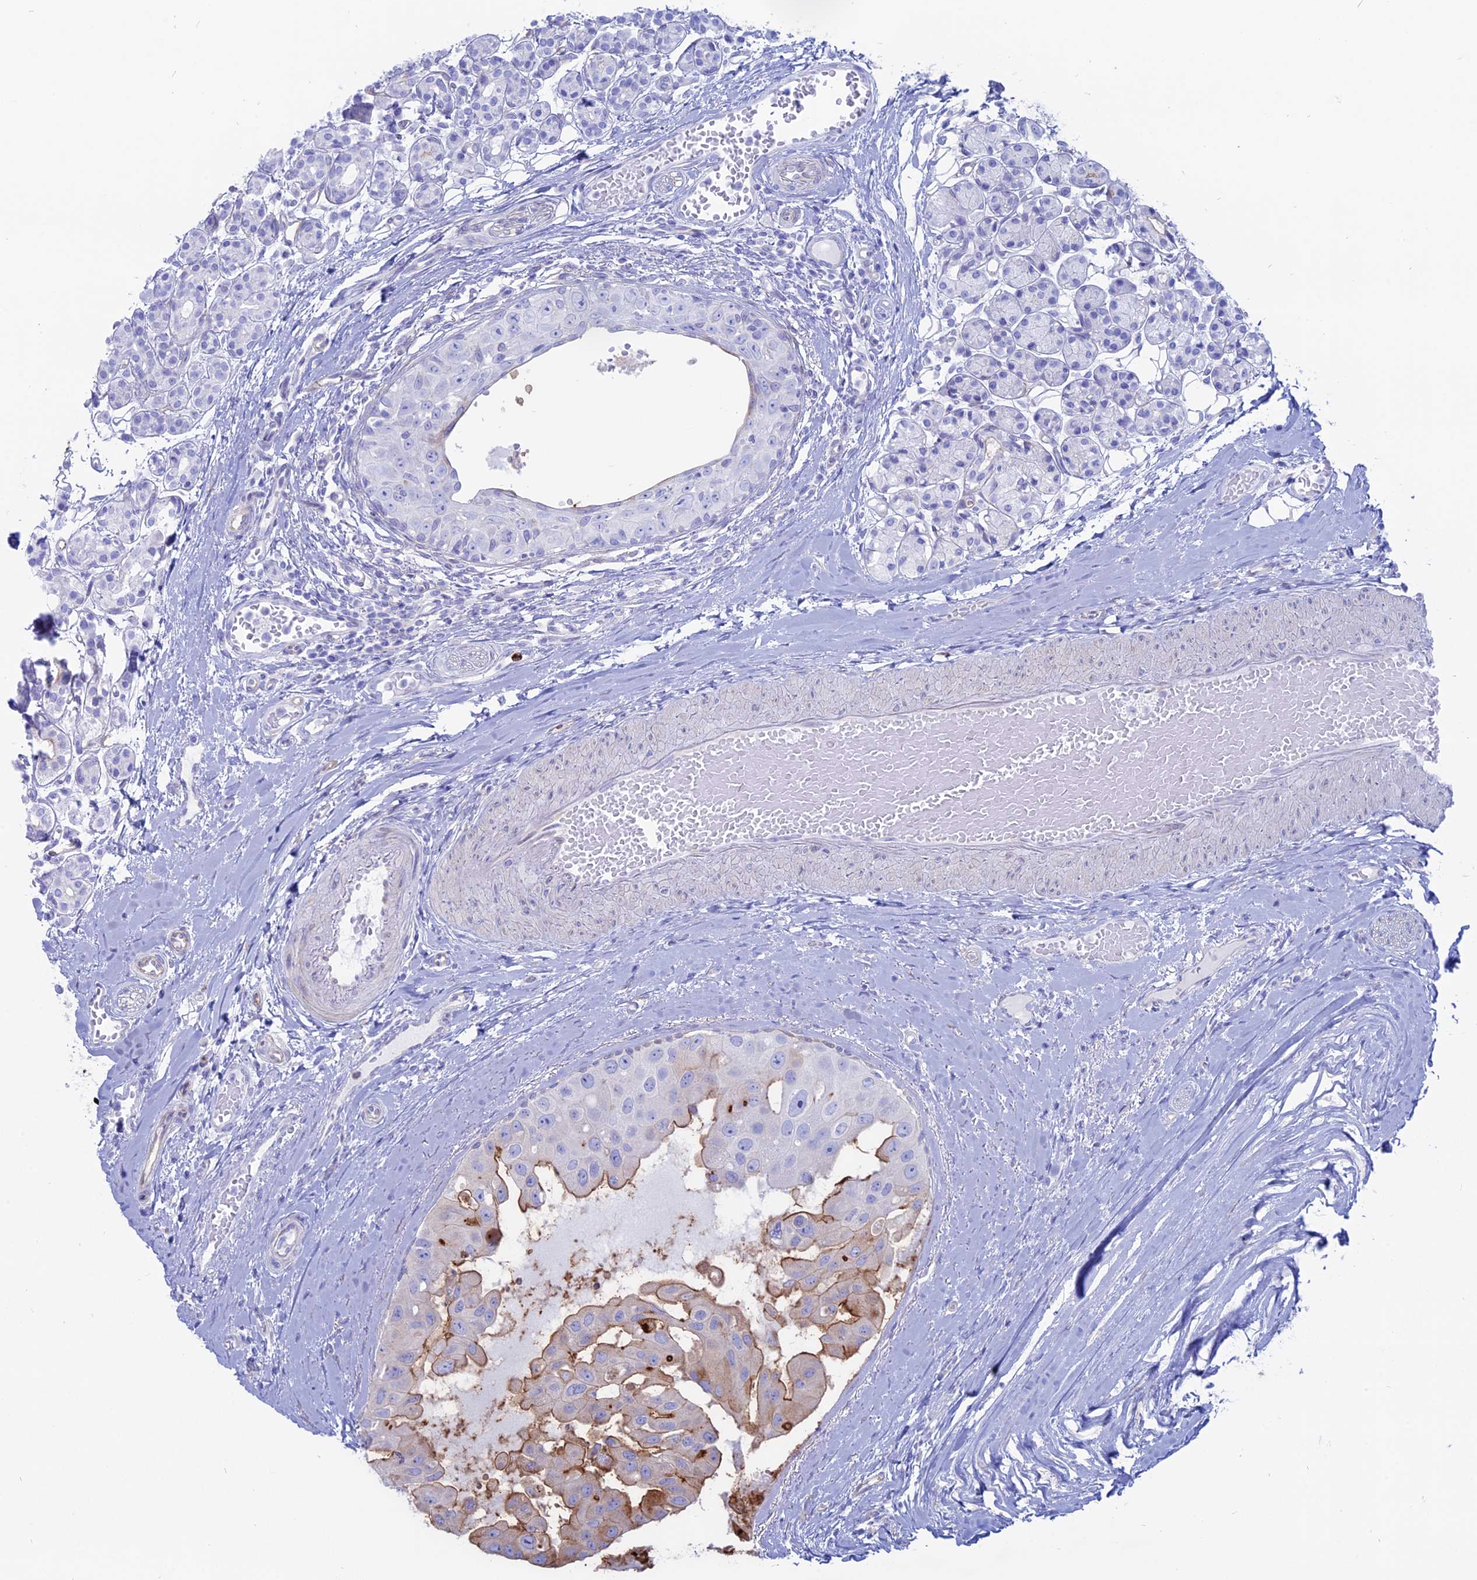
{"staining": {"intensity": "moderate", "quantity": "<25%", "location": "cytoplasmic/membranous"}, "tissue": "head and neck cancer", "cell_type": "Tumor cells", "image_type": "cancer", "snomed": [{"axis": "morphology", "description": "Adenocarcinoma, NOS"}, {"axis": "morphology", "description": "Adenocarcinoma, metastatic, NOS"}, {"axis": "topography", "description": "Head-Neck"}], "caption": "Moderate cytoplasmic/membranous positivity for a protein is seen in approximately <25% of tumor cells of head and neck cancer (adenocarcinoma) using immunohistochemistry (IHC).", "gene": "OR2AE1", "patient": {"sex": "male", "age": 75}}